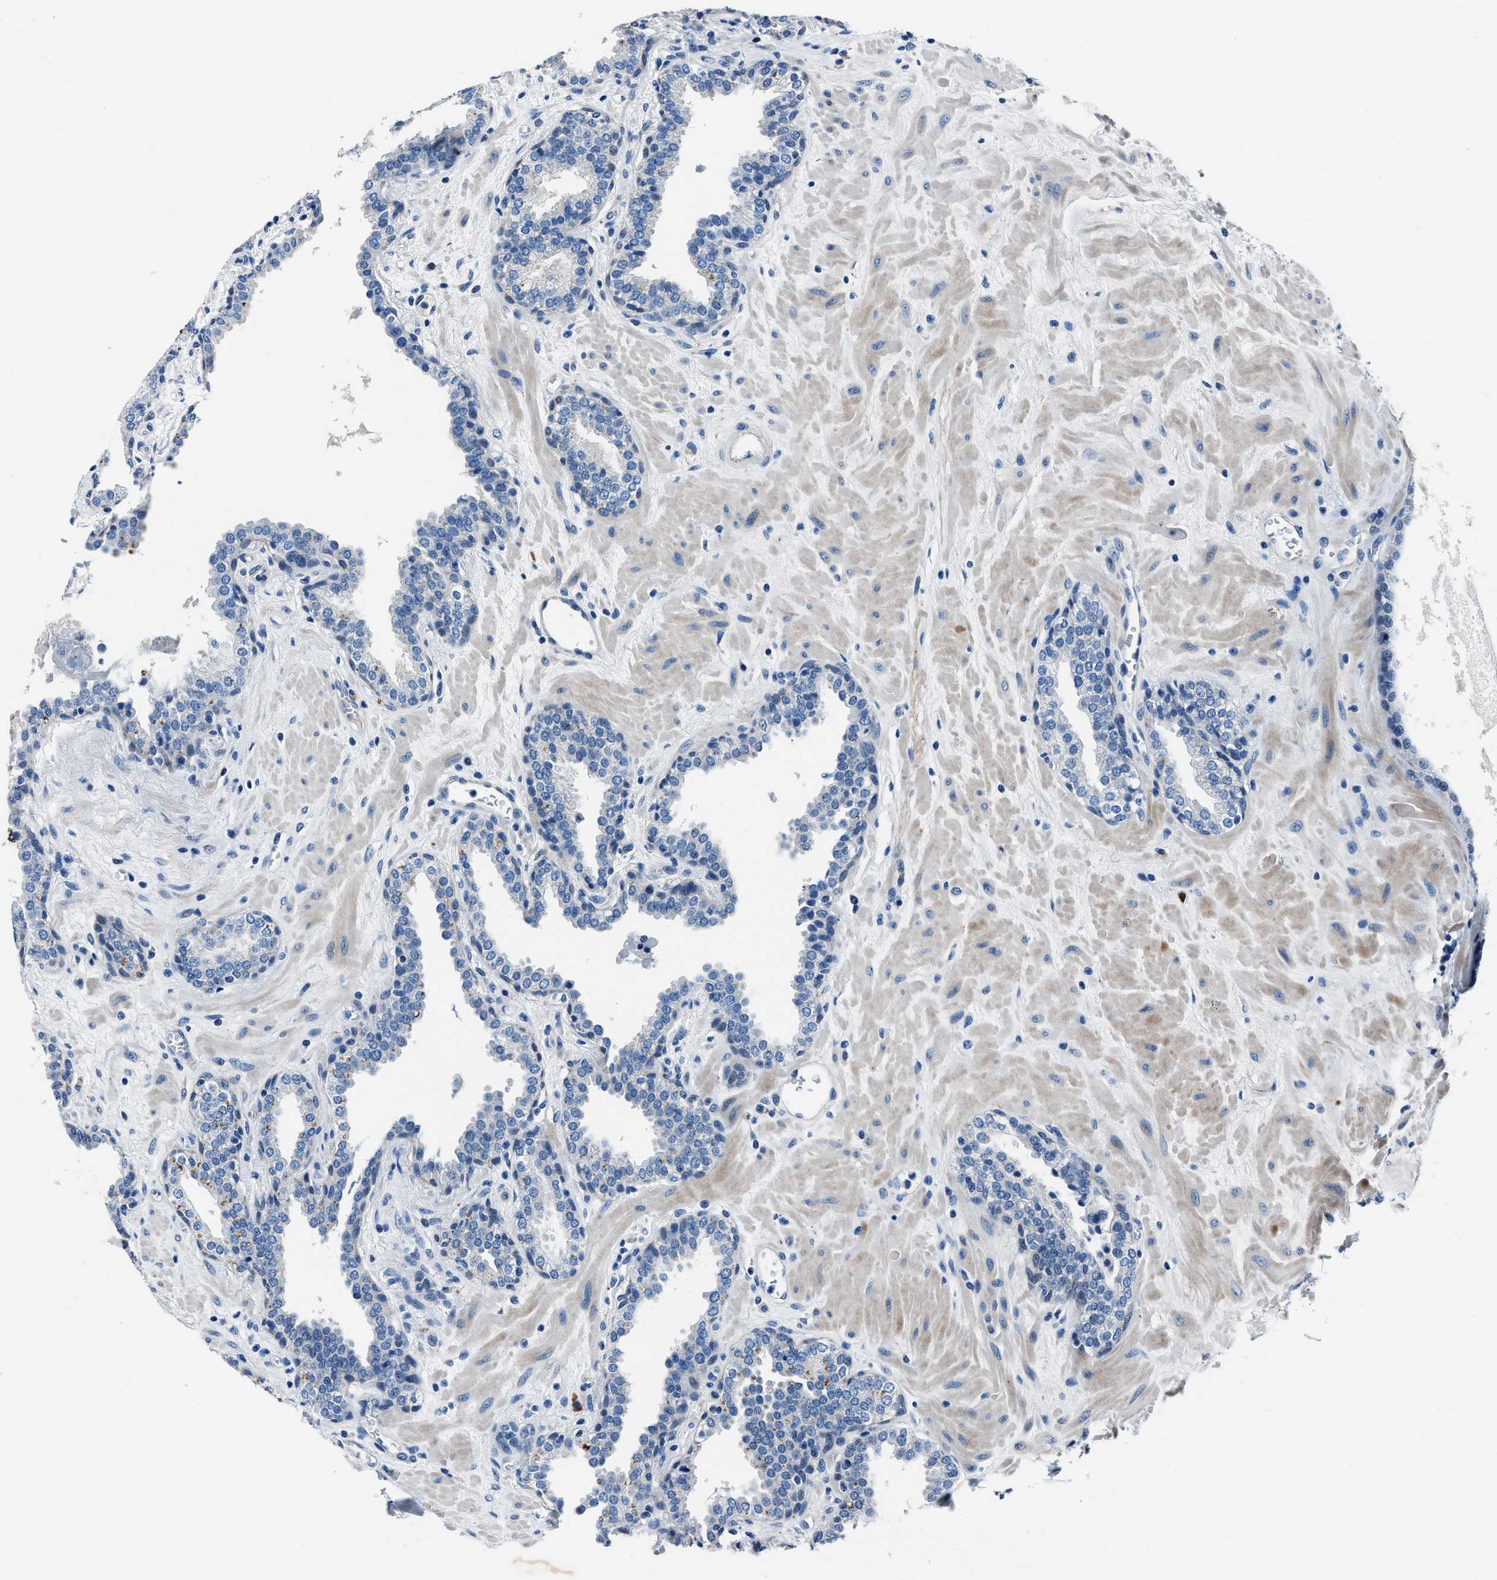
{"staining": {"intensity": "negative", "quantity": "none", "location": "none"}, "tissue": "prostate", "cell_type": "Glandular cells", "image_type": "normal", "snomed": [{"axis": "morphology", "description": "Normal tissue, NOS"}, {"axis": "topography", "description": "Prostate"}], "caption": "Protein analysis of unremarkable prostate exhibits no significant positivity in glandular cells. (DAB IHC with hematoxylin counter stain).", "gene": "NACAD", "patient": {"sex": "male", "age": 51}}